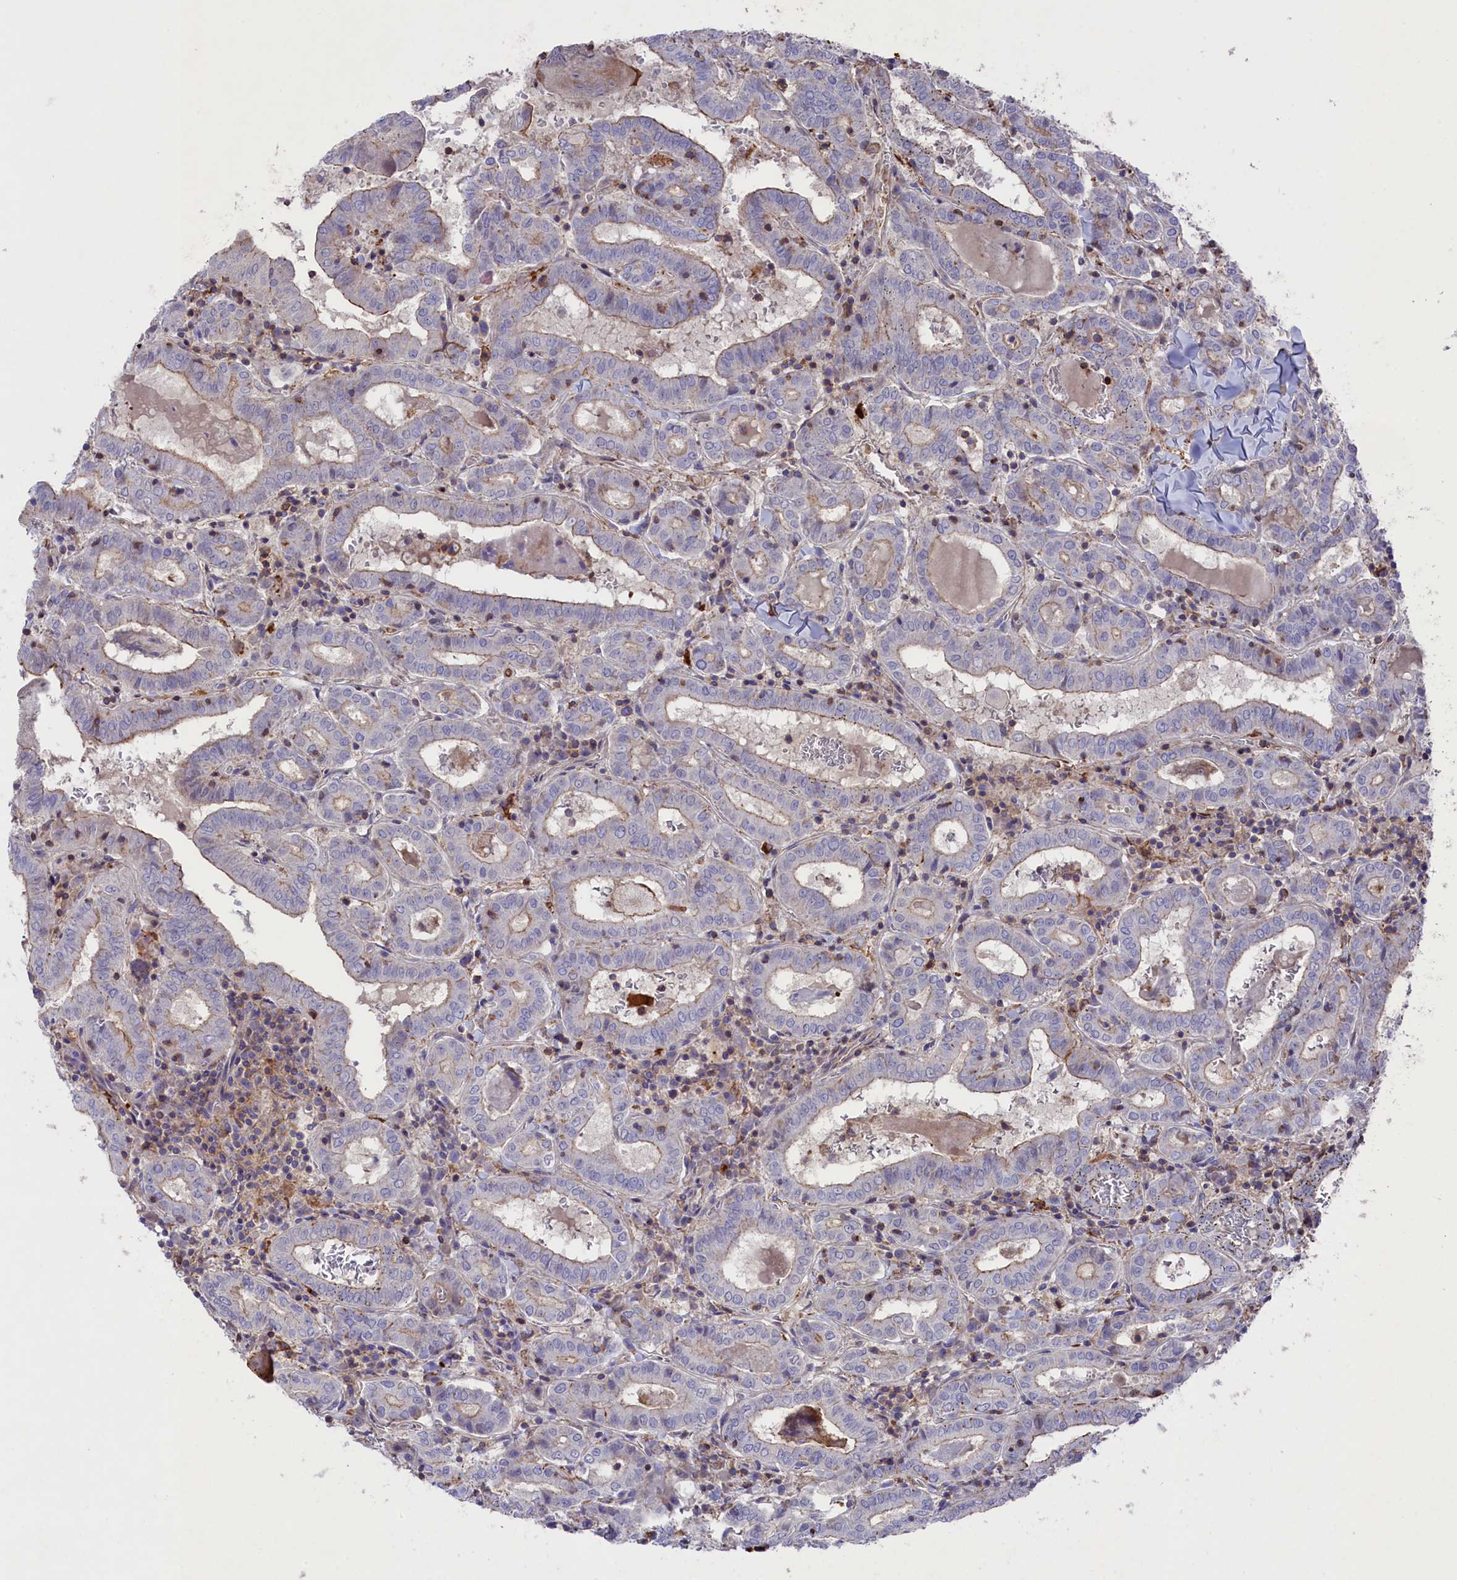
{"staining": {"intensity": "weak", "quantity": "<25%", "location": "cytoplasmic/membranous"}, "tissue": "thyroid cancer", "cell_type": "Tumor cells", "image_type": "cancer", "snomed": [{"axis": "morphology", "description": "Papillary adenocarcinoma, NOS"}, {"axis": "topography", "description": "Thyroid gland"}], "caption": "Immunohistochemistry image of thyroid cancer stained for a protein (brown), which shows no positivity in tumor cells.", "gene": "RAPSN", "patient": {"sex": "female", "age": 72}}